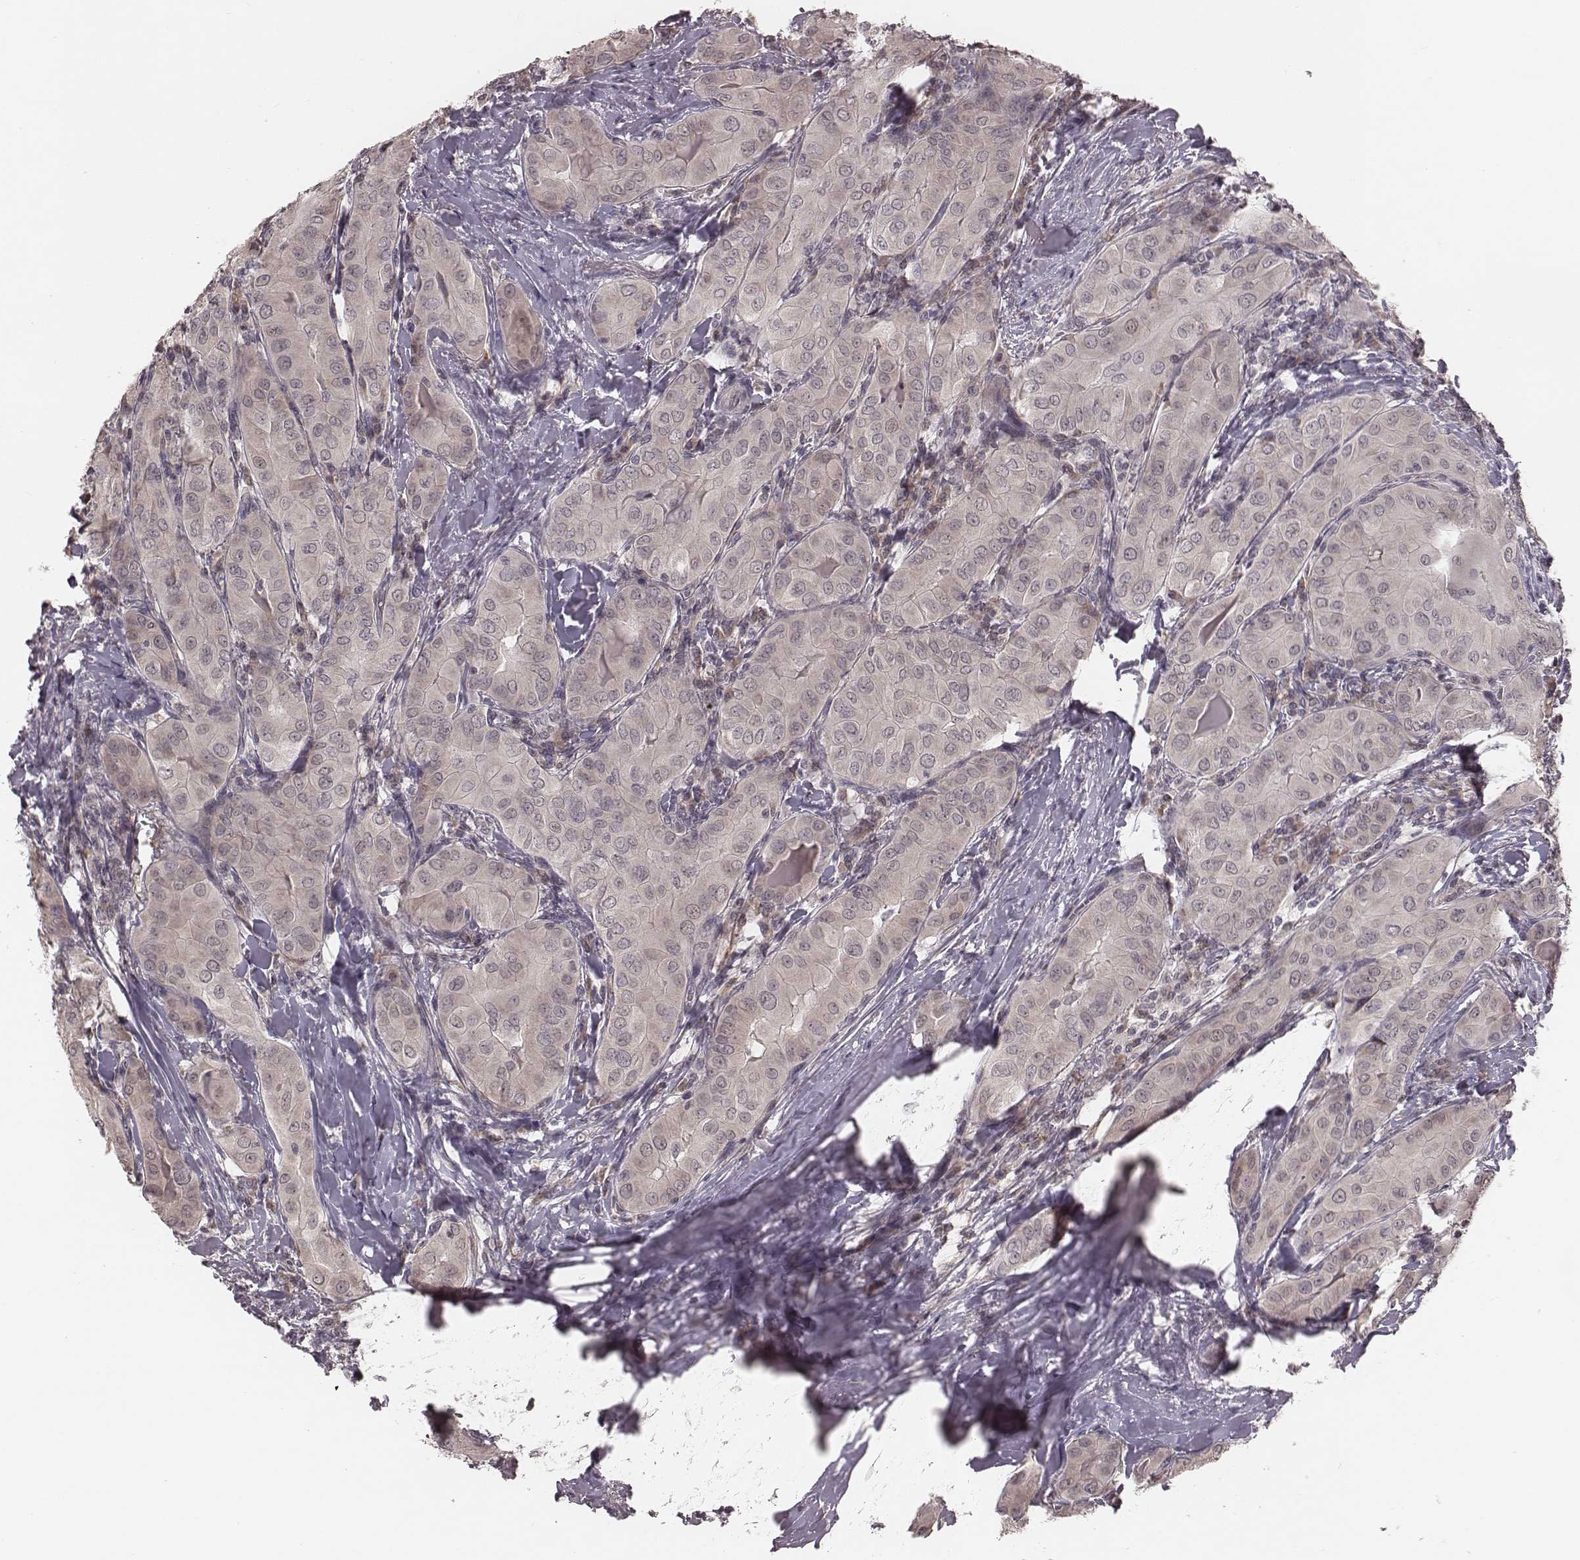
{"staining": {"intensity": "negative", "quantity": "none", "location": "none"}, "tissue": "thyroid cancer", "cell_type": "Tumor cells", "image_type": "cancer", "snomed": [{"axis": "morphology", "description": "Papillary adenocarcinoma, NOS"}, {"axis": "topography", "description": "Thyroid gland"}], "caption": "An image of thyroid papillary adenocarcinoma stained for a protein exhibits no brown staining in tumor cells.", "gene": "IL5", "patient": {"sex": "female", "age": 37}}